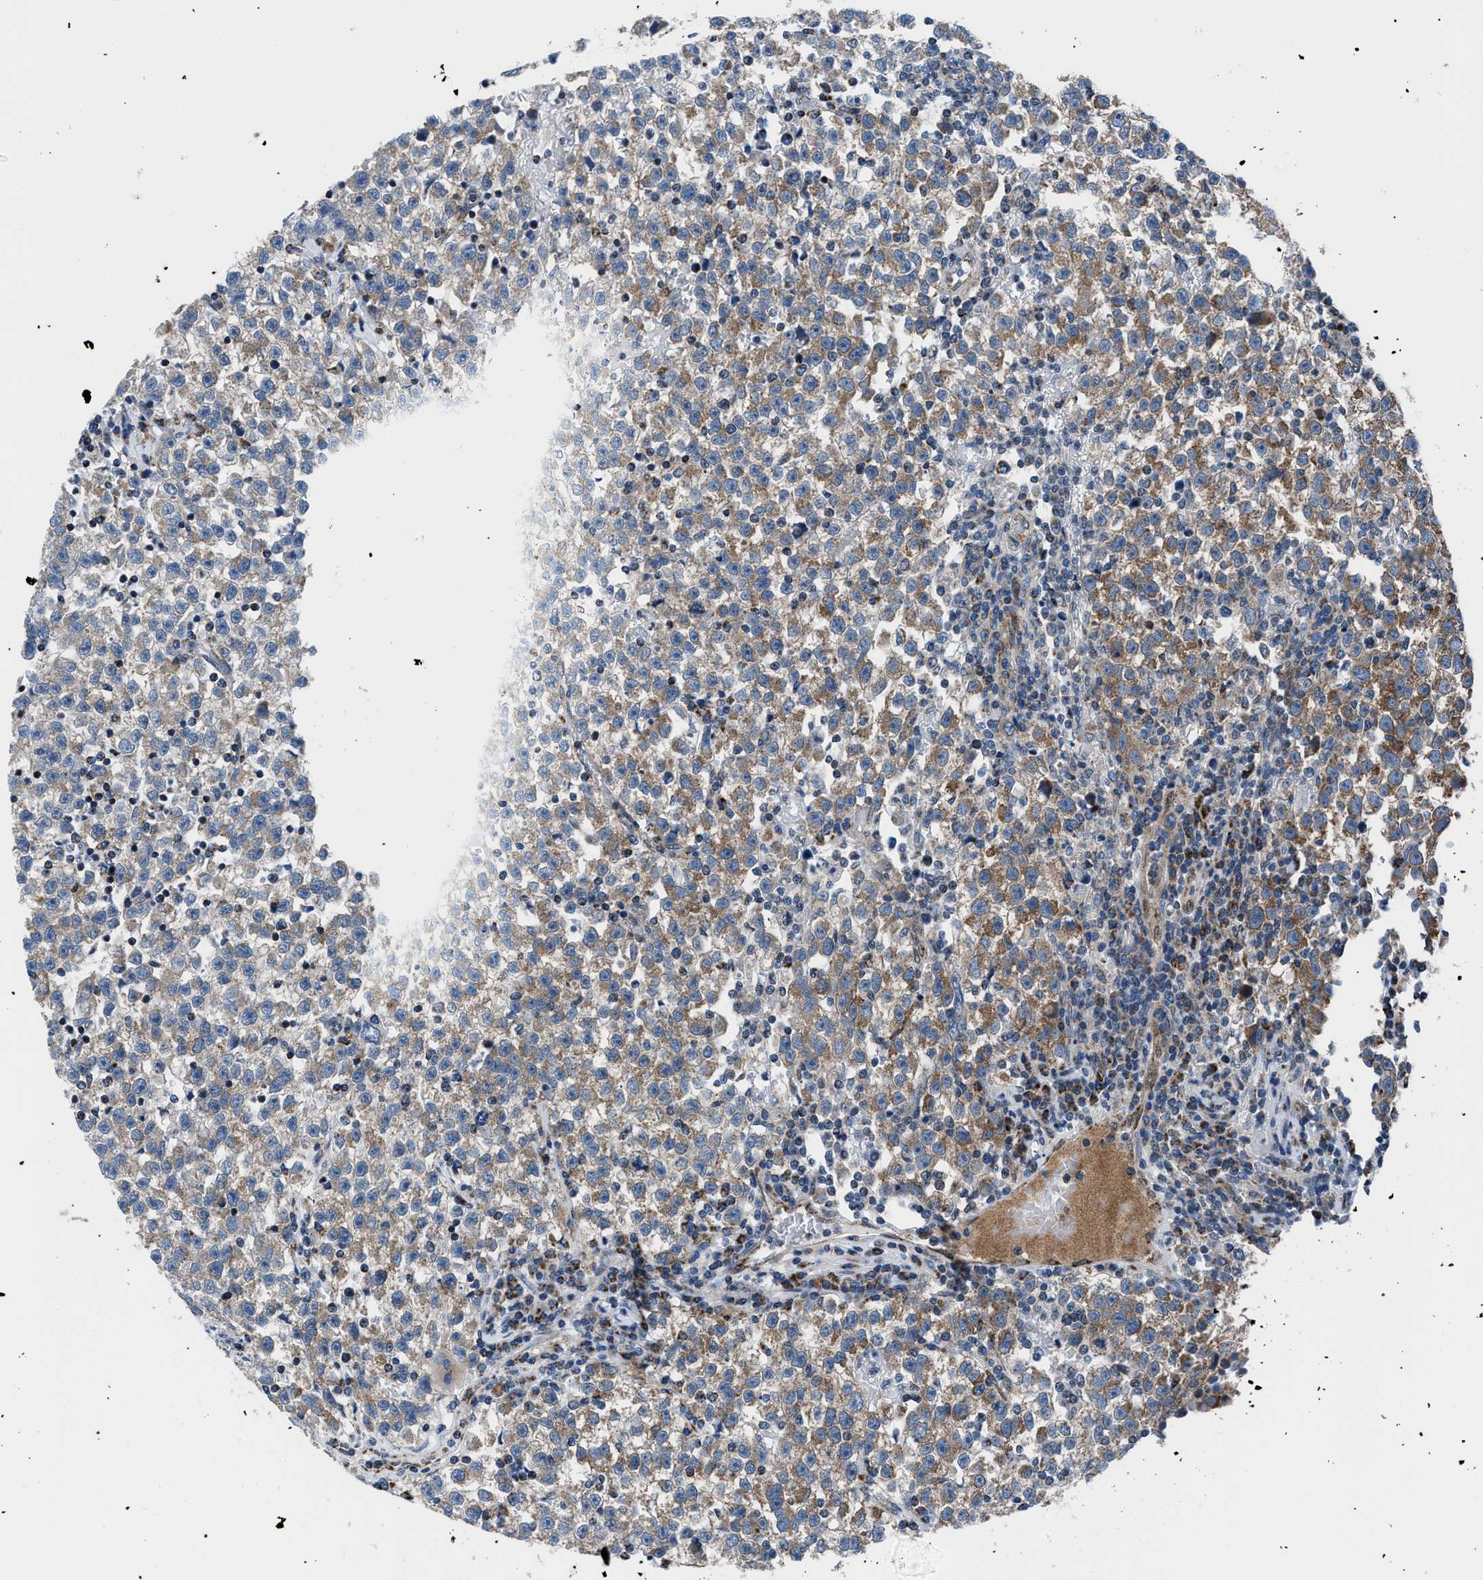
{"staining": {"intensity": "moderate", "quantity": ">75%", "location": "cytoplasmic/membranous"}, "tissue": "testis cancer", "cell_type": "Tumor cells", "image_type": "cancer", "snomed": [{"axis": "morphology", "description": "Seminoma, NOS"}, {"axis": "topography", "description": "Testis"}], "caption": "IHC staining of testis seminoma, which demonstrates medium levels of moderate cytoplasmic/membranous positivity in about >75% of tumor cells indicating moderate cytoplasmic/membranous protein staining. The staining was performed using DAB (3,3'-diaminobenzidine) (brown) for protein detection and nuclei were counterstained in hematoxylin (blue).", "gene": "LMO2", "patient": {"sex": "male", "age": 22}}